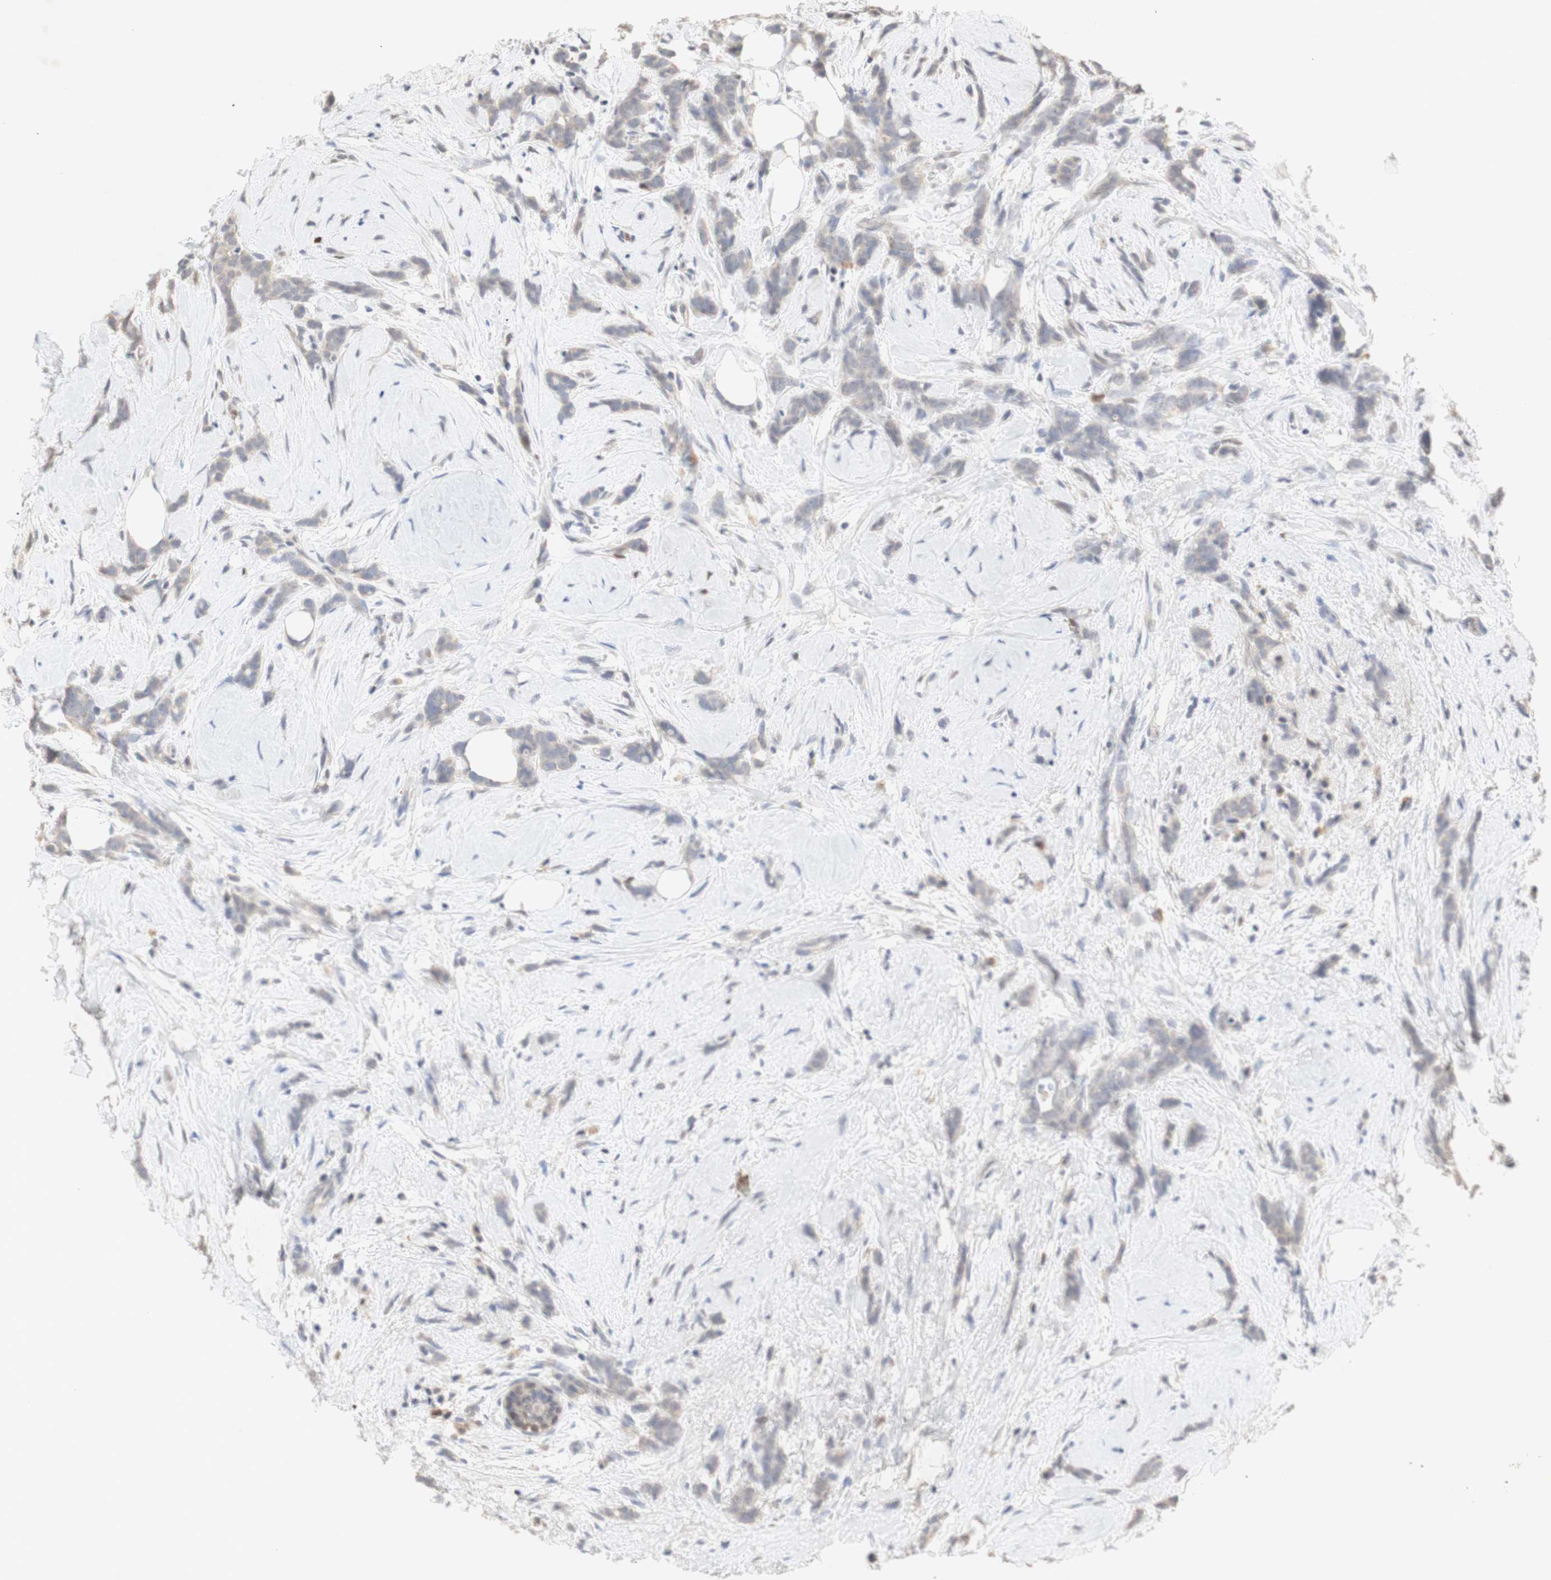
{"staining": {"intensity": "weak", "quantity": "<25%", "location": "cytoplasmic/membranous"}, "tissue": "breast cancer", "cell_type": "Tumor cells", "image_type": "cancer", "snomed": [{"axis": "morphology", "description": "Lobular carcinoma, in situ"}, {"axis": "morphology", "description": "Lobular carcinoma"}, {"axis": "topography", "description": "Breast"}], "caption": "Immunohistochemical staining of breast lobular carcinoma in situ shows no significant positivity in tumor cells.", "gene": "FOSB", "patient": {"sex": "female", "age": 41}}